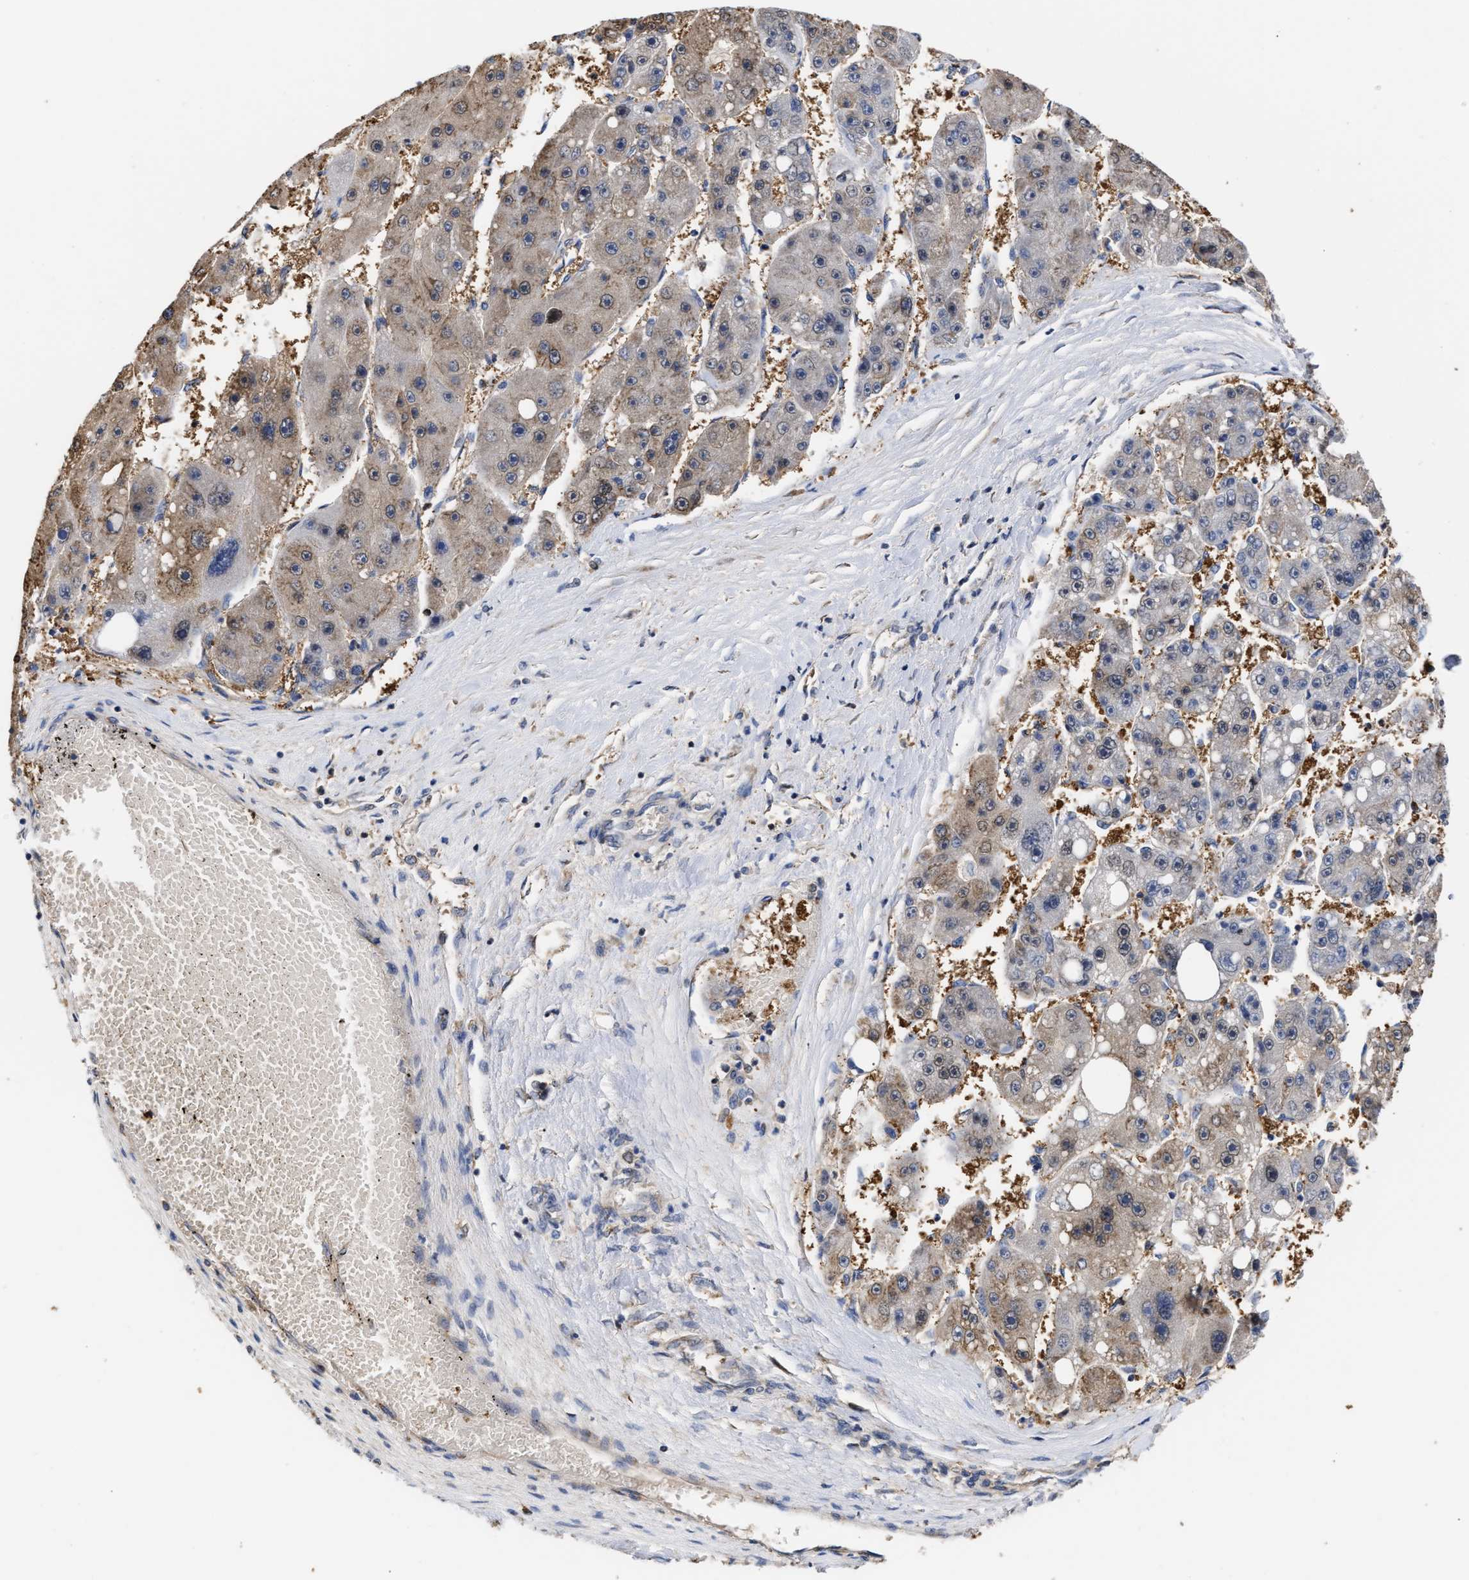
{"staining": {"intensity": "weak", "quantity": "25%-75%", "location": "cytoplasmic/membranous"}, "tissue": "liver cancer", "cell_type": "Tumor cells", "image_type": "cancer", "snomed": [{"axis": "morphology", "description": "Carcinoma, Hepatocellular, NOS"}, {"axis": "topography", "description": "Liver"}], "caption": "Human liver cancer stained with a protein marker demonstrates weak staining in tumor cells.", "gene": "KLHDC1", "patient": {"sex": "female", "age": 61}}